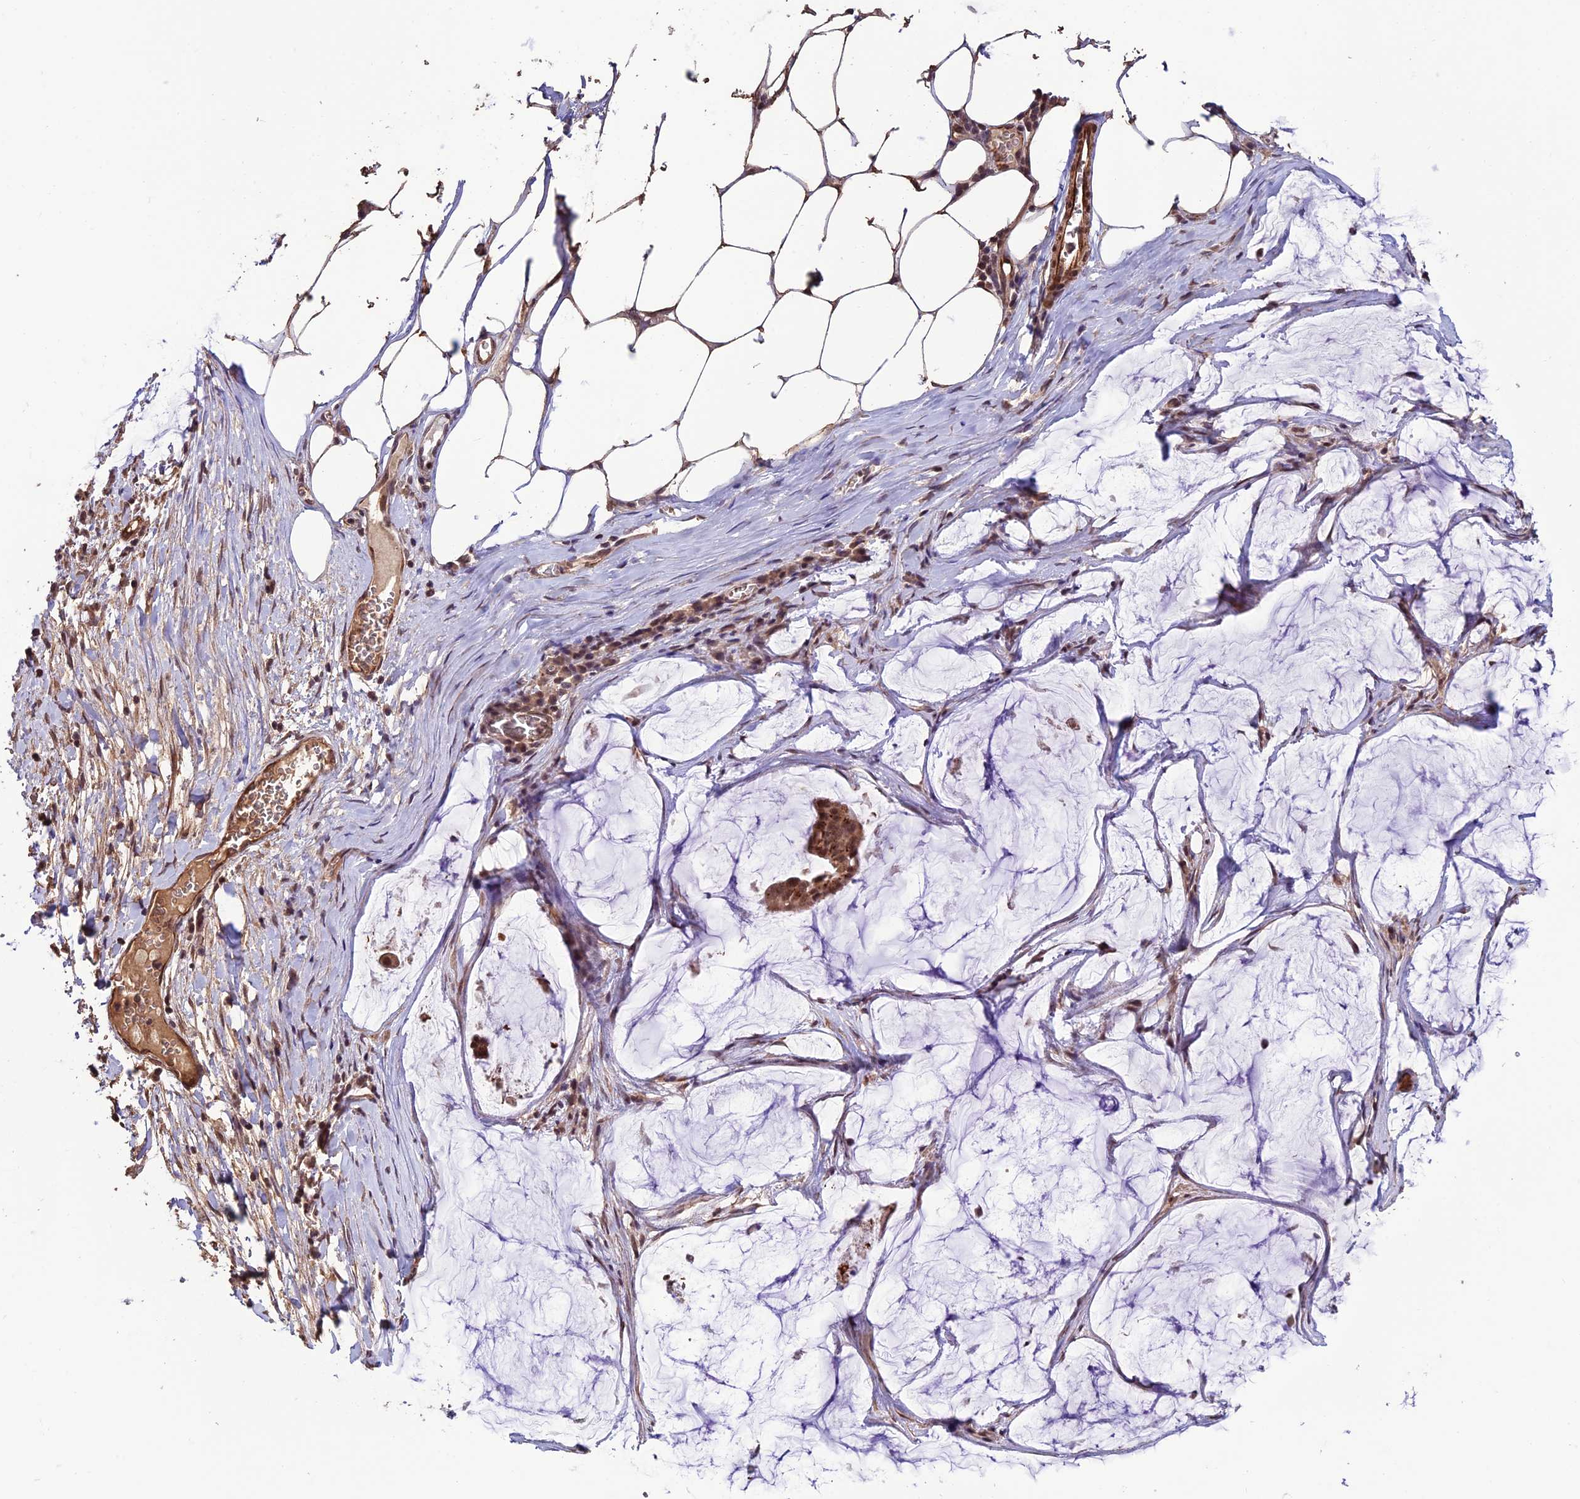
{"staining": {"intensity": "moderate", "quantity": ">75%", "location": "nuclear"}, "tissue": "ovarian cancer", "cell_type": "Tumor cells", "image_type": "cancer", "snomed": [{"axis": "morphology", "description": "Cystadenocarcinoma, mucinous, NOS"}, {"axis": "topography", "description": "Ovary"}], "caption": "IHC of human ovarian cancer (mucinous cystadenocarcinoma) demonstrates medium levels of moderate nuclear staining in about >75% of tumor cells.", "gene": "CABIN1", "patient": {"sex": "female", "age": 73}}